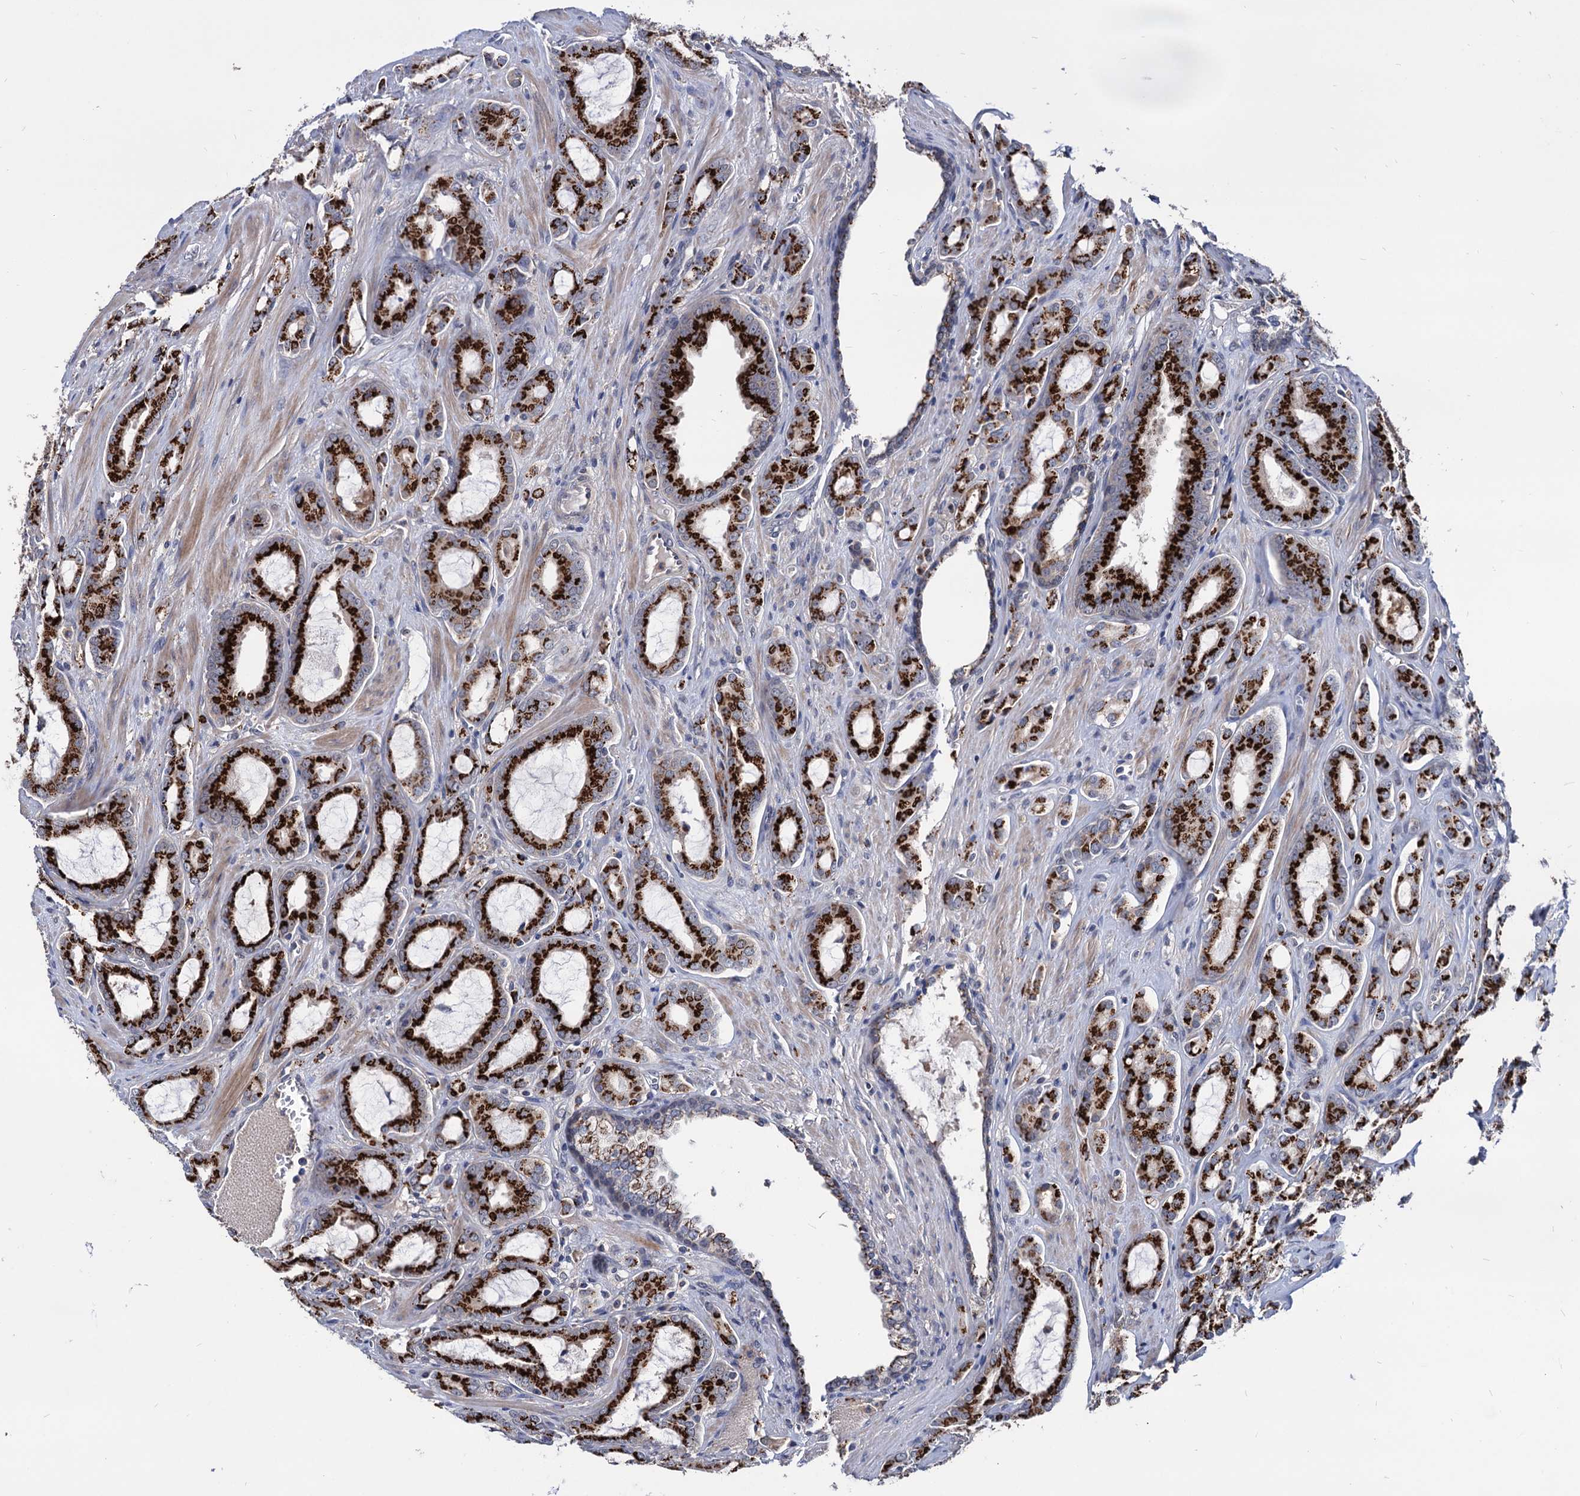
{"staining": {"intensity": "strong", "quantity": ">75%", "location": "cytoplasmic/membranous"}, "tissue": "prostate cancer", "cell_type": "Tumor cells", "image_type": "cancer", "snomed": [{"axis": "morphology", "description": "Adenocarcinoma, High grade"}, {"axis": "topography", "description": "Prostate"}], "caption": "Prostate high-grade adenocarcinoma tissue exhibits strong cytoplasmic/membranous staining in about >75% of tumor cells, visualized by immunohistochemistry.", "gene": "ESD", "patient": {"sex": "male", "age": 72}}